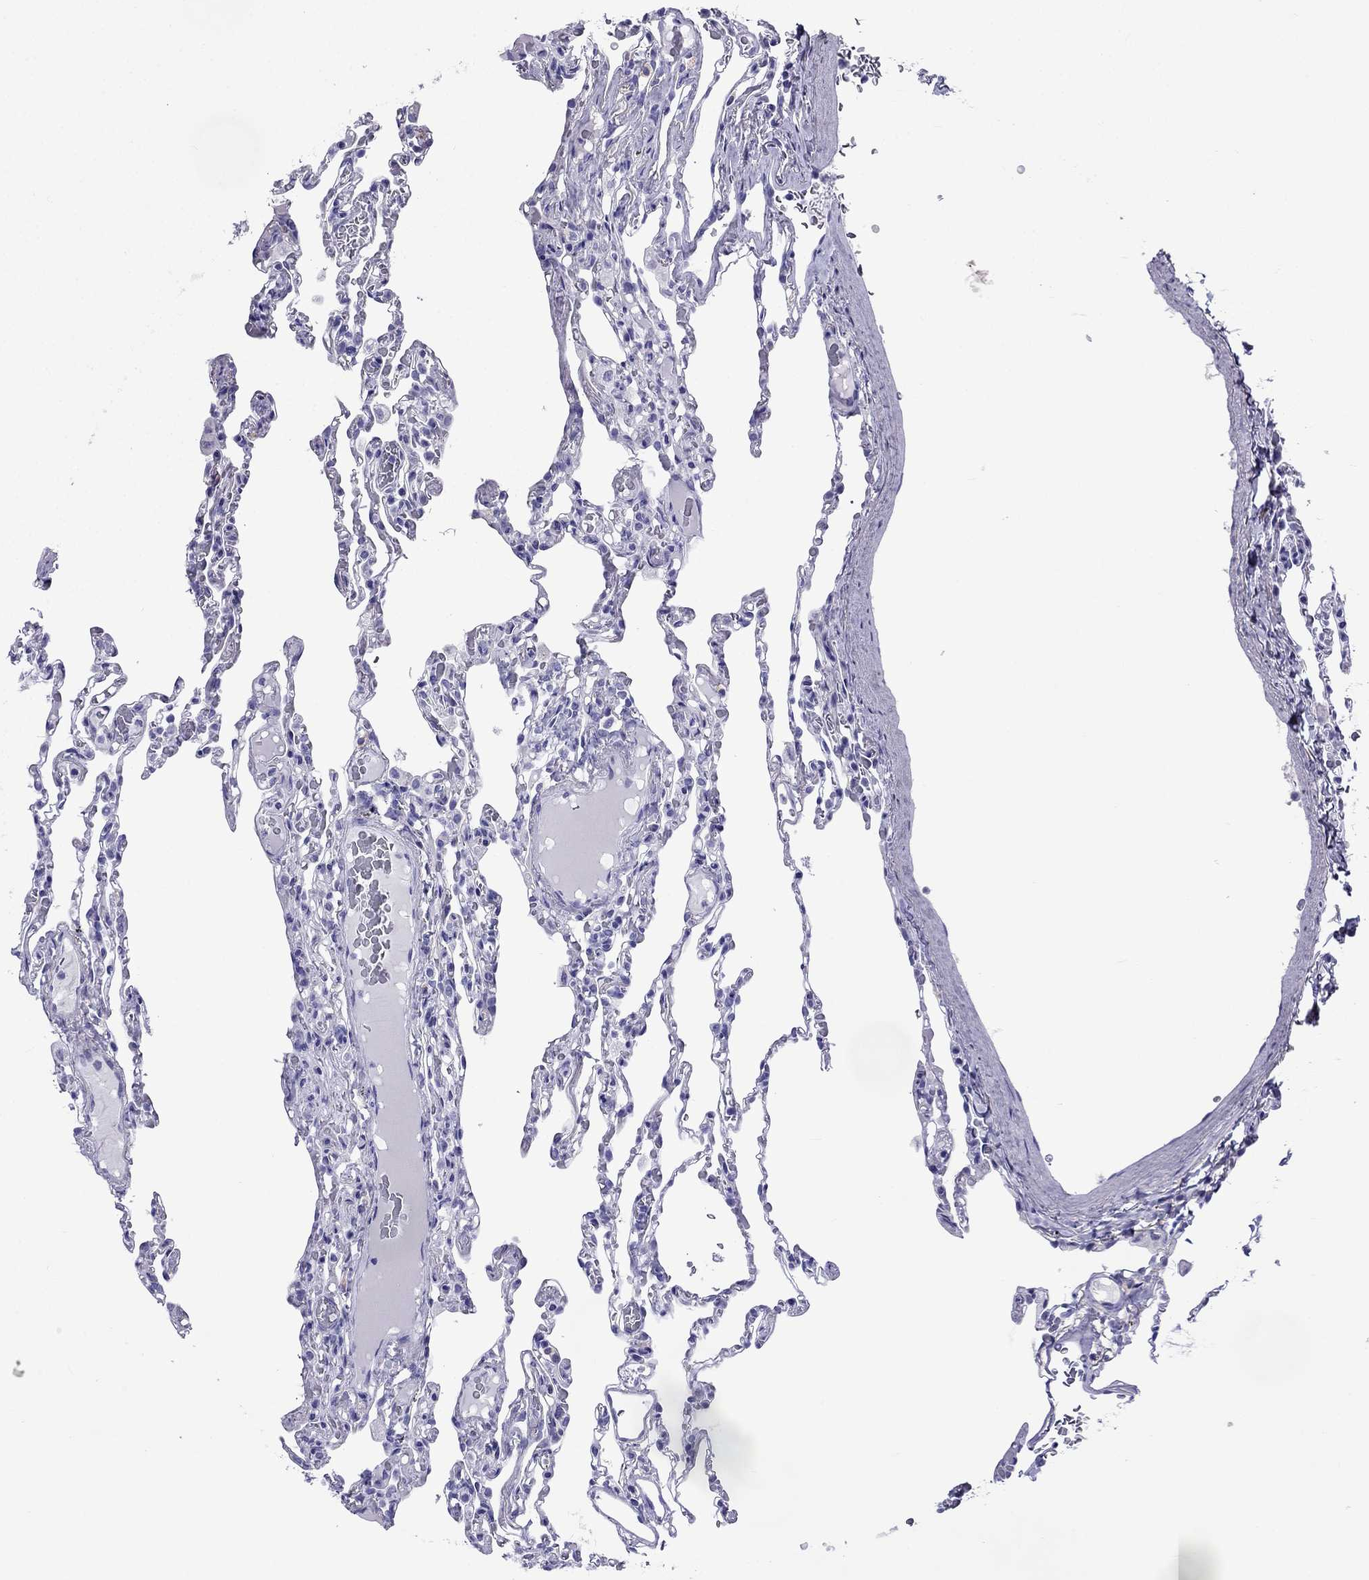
{"staining": {"intensity": "negative", "quantity": "none", "location": "none"}, "tissue": "lung", "cell_type": "Alveolar cells", "image_type": "normal", "snomed": [{"axis": "morphology", "description": "Normal tissue, NOS"}, {"axis": "topography", "description": "Lung"}], "caption": "The immunohistochemistry (IHC) image has no significant expression in alveolar cells of lung.", "gene": "ARR3", "patient": {"sex": "female", "age": 43}}